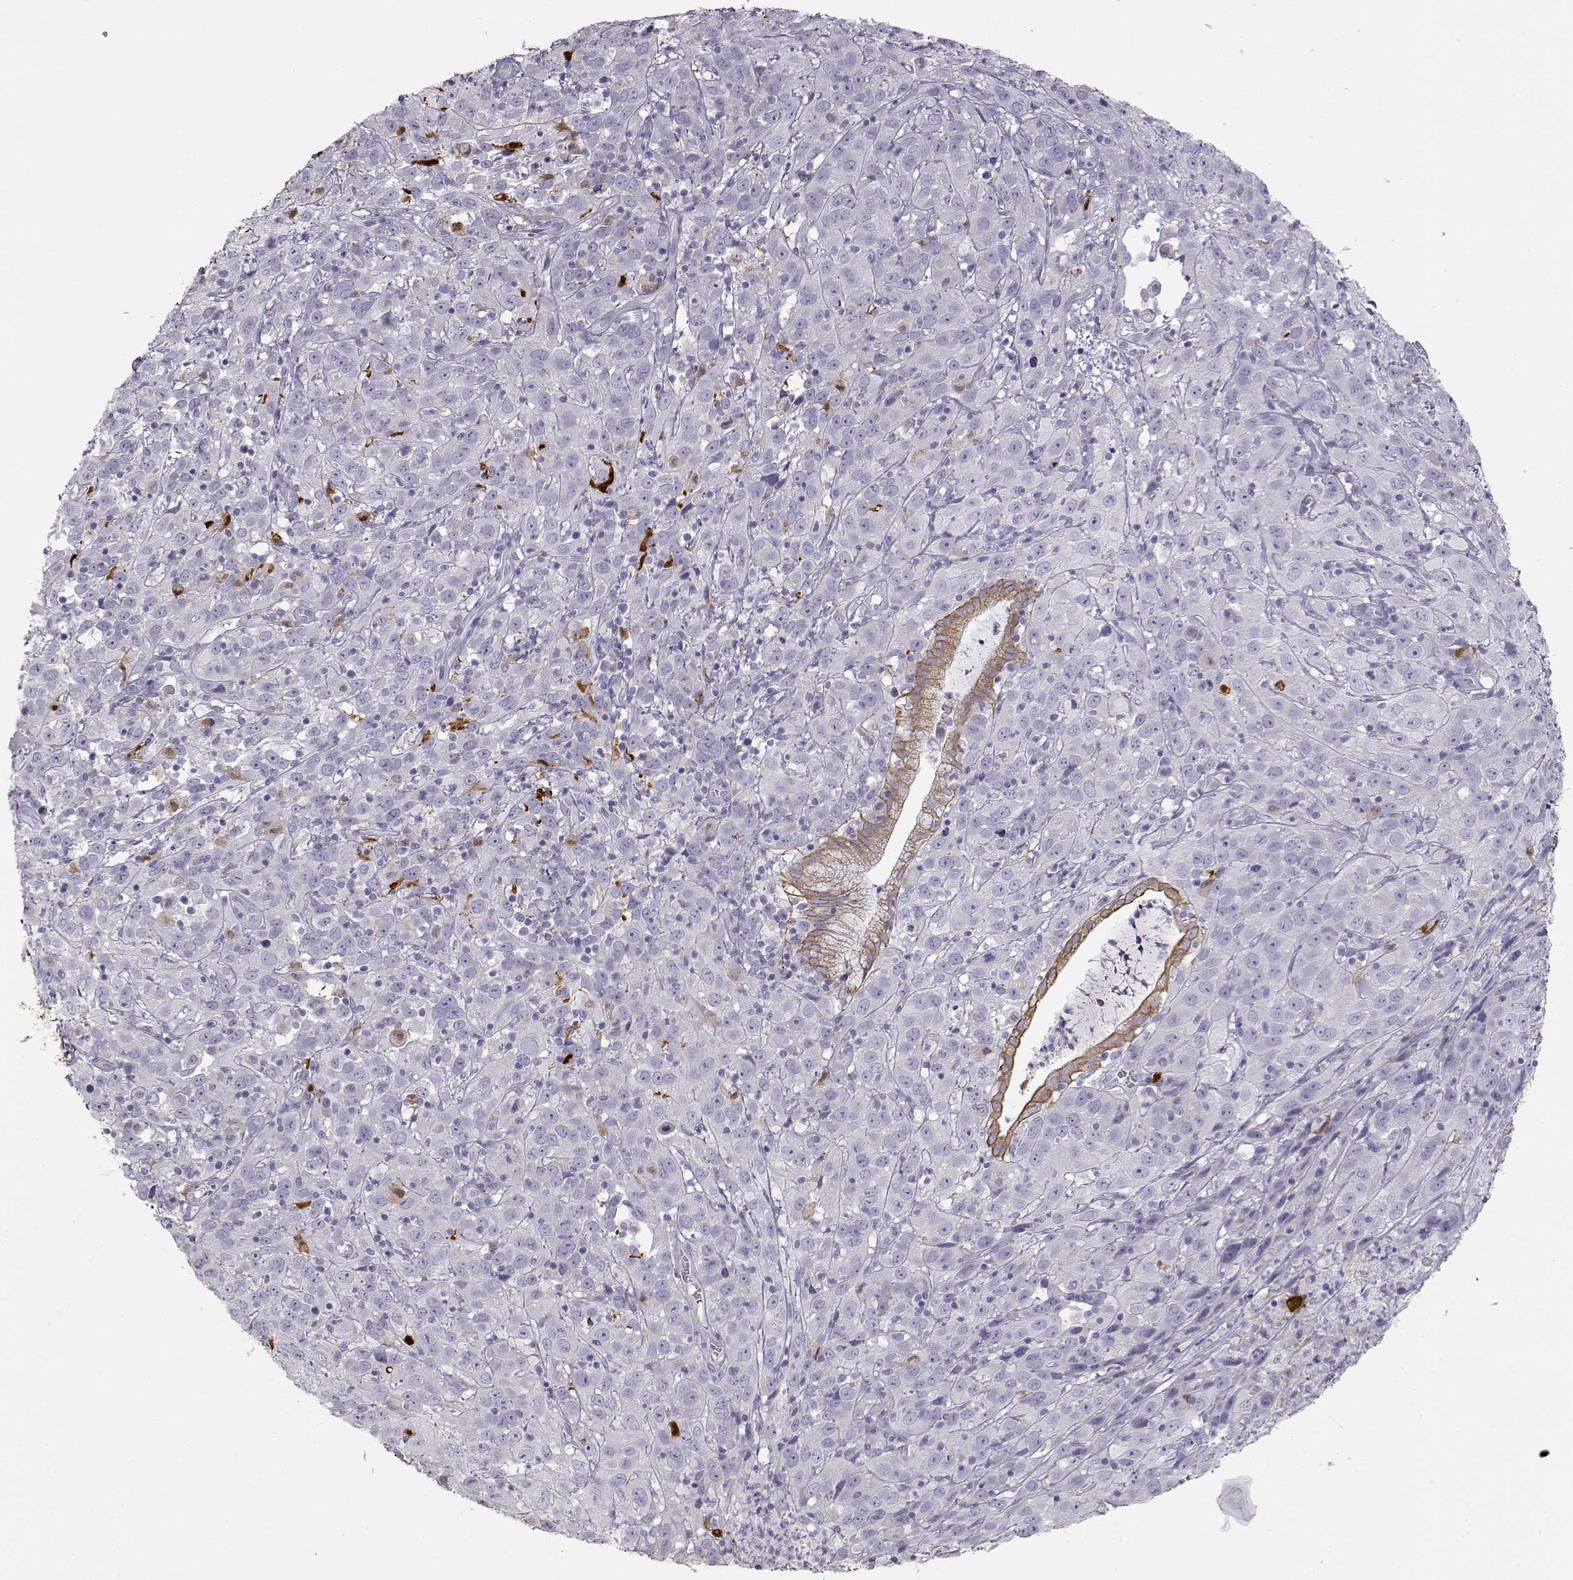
{"staining": {"intensity": "negative", "quantity": "none", "location": "none"}, "tissue": "cervical cancer", "cell_type": "Tumor cells", "image_type": "cancer", "snomed": [{"axis": "morphology", "description": "Squamous cell carcinoma, NOS"}, {"axis": "topography", "description": "Cervix"}], "caption": "A high-resolution photomicrograph shows immunohistochemistry staining of cervical cancer, which demonstrates no significant staining in tumor cells.", "gene": "S100B", "patient": {"sex": "female", "age": 32}}